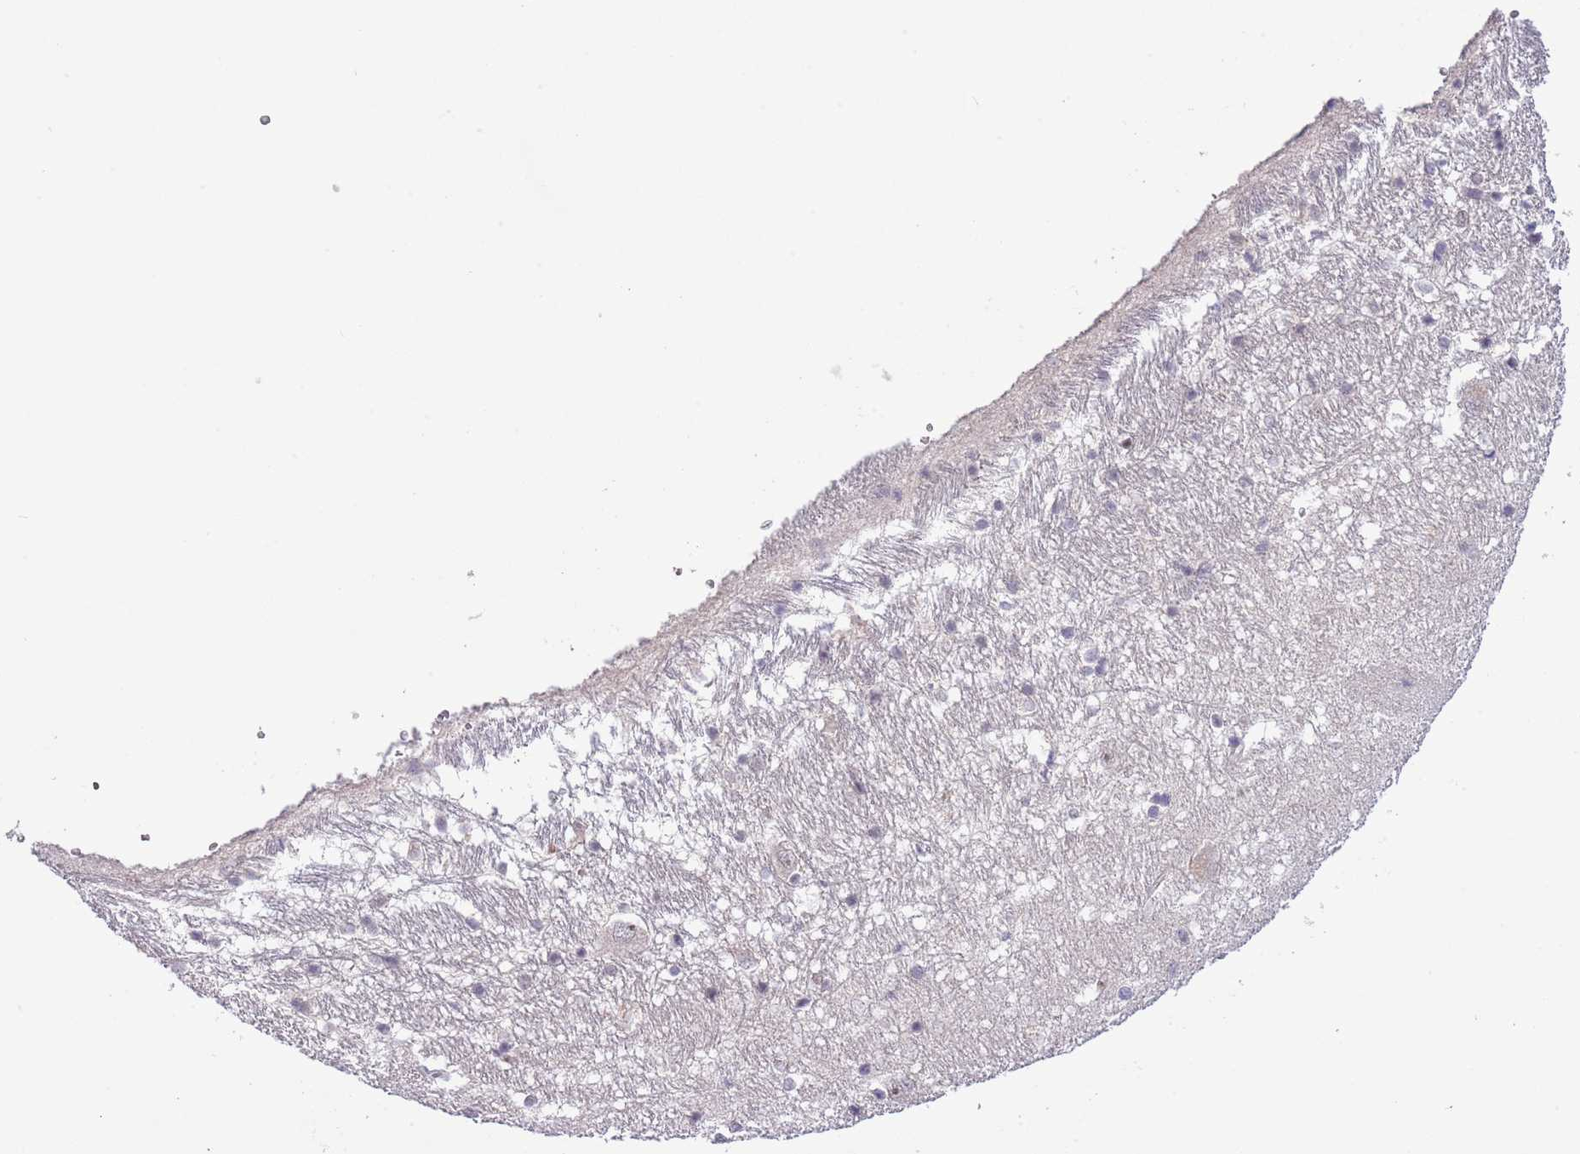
{"staining": {"intensity": "weak", "quantity": "<25%", "location": "nuclear"}, "tissue": "caudate", "cell_type": "Glial cells", "image_type": "normal", "snomed": [{"axis": "morphology", "description": "Normal tissue, NOS"}, {"axis": "topography", "description": "Lateral ventricle wall"}], "caption": "This is an IHC image of unremarkable human caudate. There is no expression in glial cells.", "gene": "GALK2", "patient": {"sex": "male", "age": 37}}